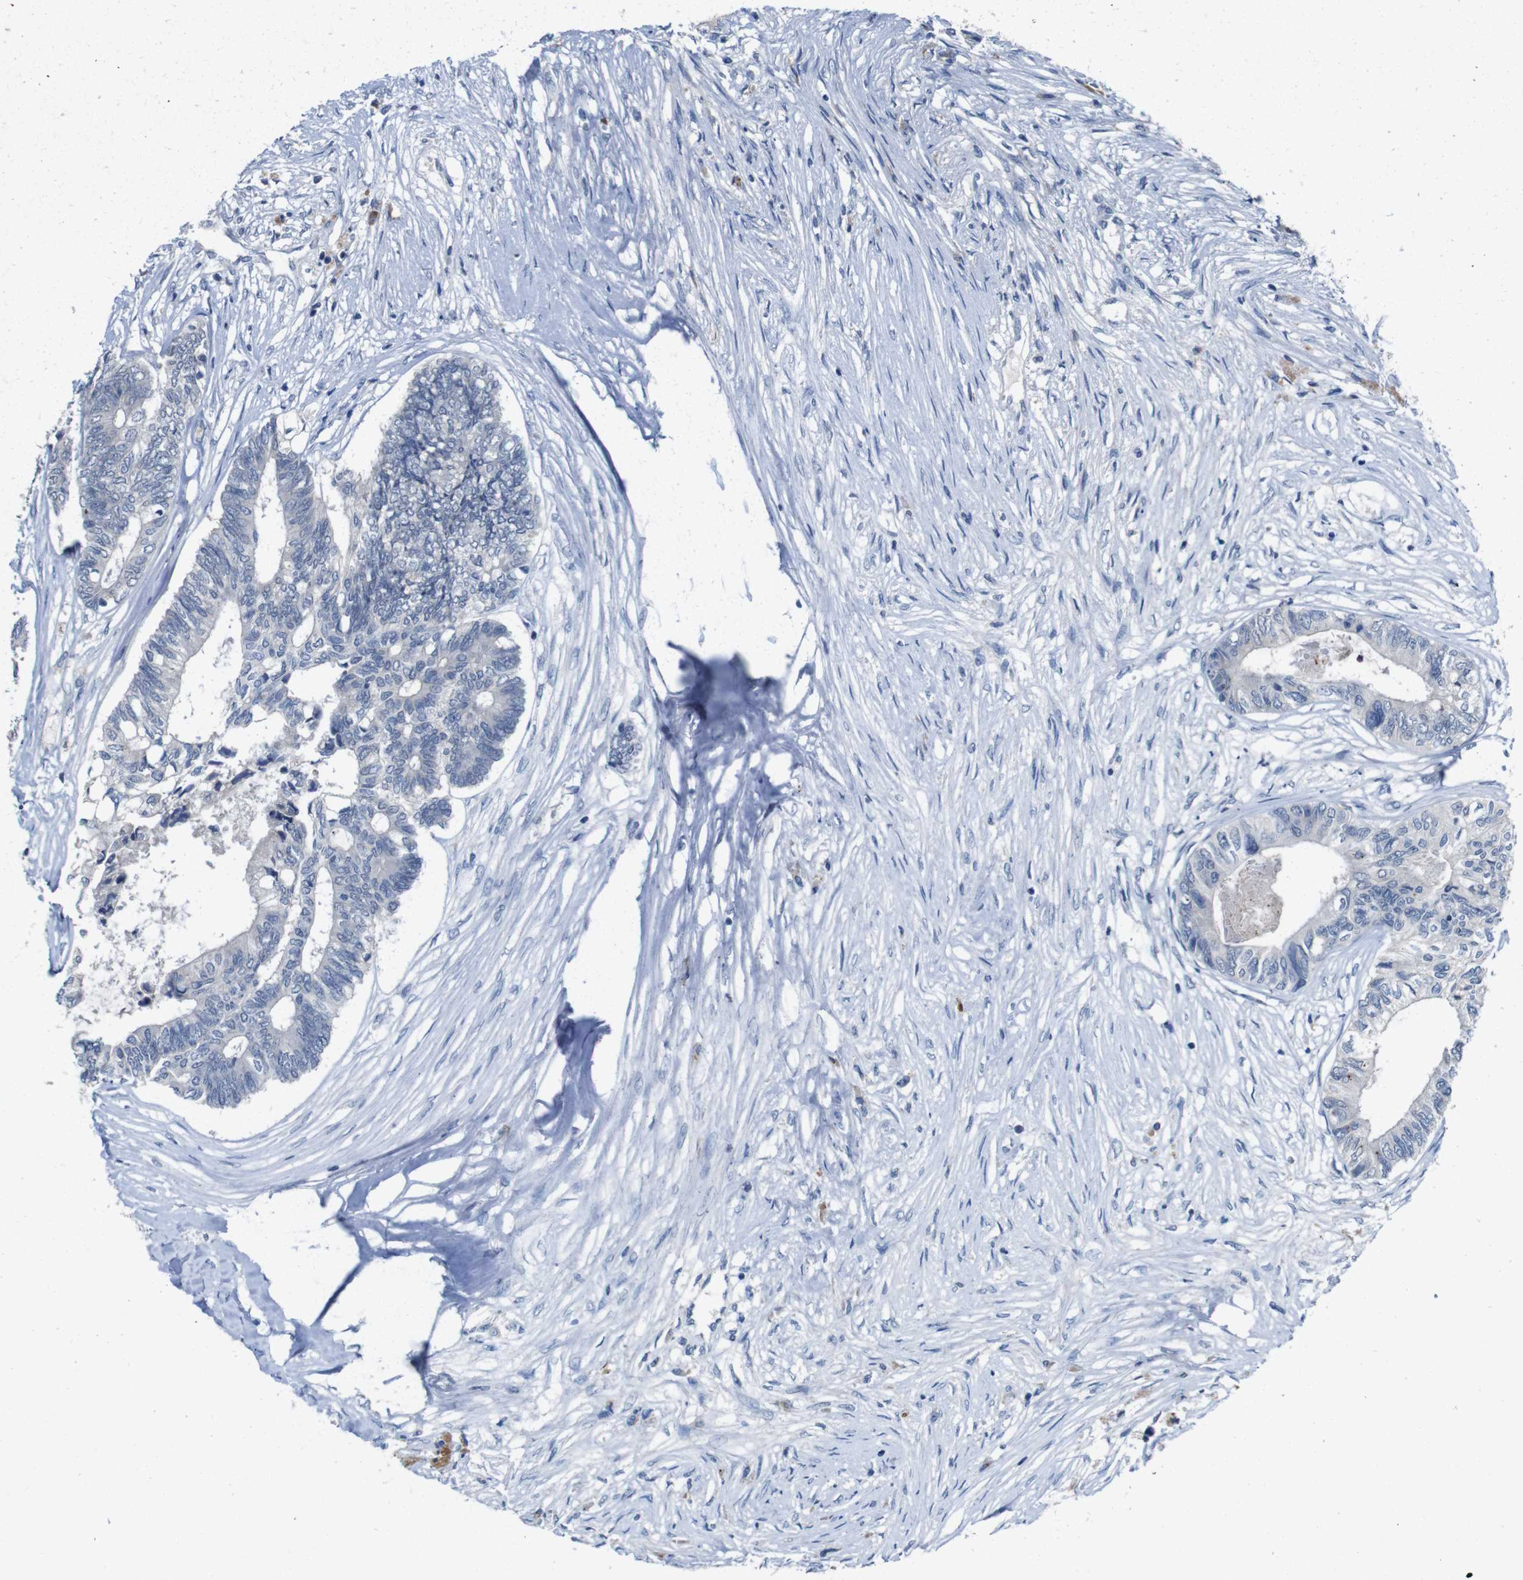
{"staining": {"intensity": "negative", "quantity": "none", "location": "none"}, "tissue": "colorectal cancer", "cell_type": "Tumor cells", "image_type": "cancer", "snomed": [{"axis": "morphology", "description": "Adenocarcinoma, NOS"}, {"axis": "topography", "description": "Rectum"}], "caption": "DAB (3,3'-diaminobenzidine) immunohistochemical staining of human adenocarcinoma (colorectal) demonstrates no significant staining in tumor cells.", "gene": "SLC2A8", "patient": {"sex": "male", "age": 63}}